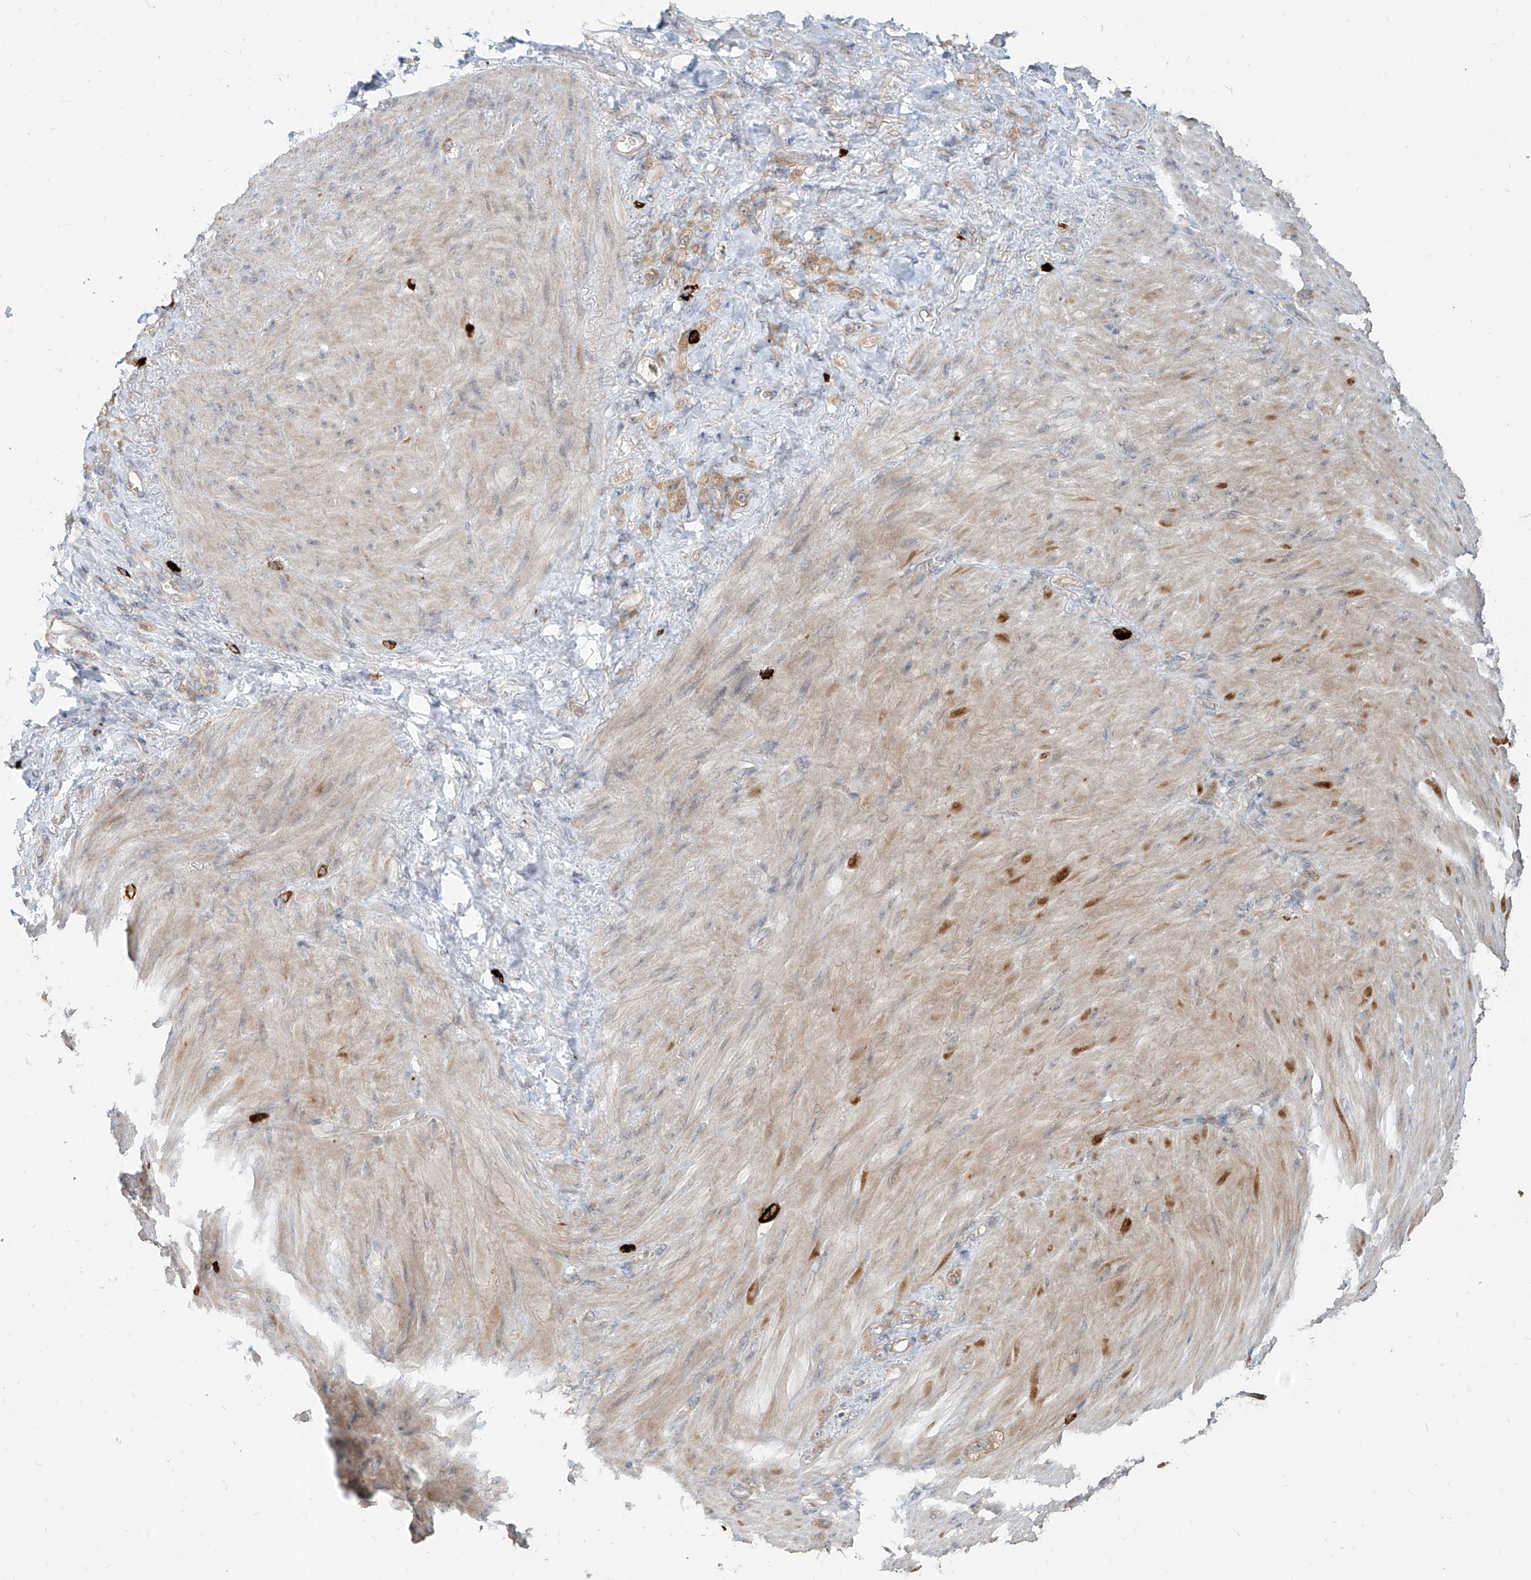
{"staining": {"intensity": "weak", "quantity": "25%-75%", "location": "cytoplasmic/membranous"}, "tissue": "stomach cancer", "cell_type": "Tumor cells", "image_type": "cancer", "snomed": [{"axis": "morphology", "description": "Normal tissue, NOS"}, {"axis": "morphology", "description": "Adenocarcinoma, NOS"}, {"axis": "topography", "description": "Stomach"}], "caption": "A brown stain labels weak cytoplasmic/membranous positivity of a protein in stomach cancer (adenocarcinoma) tumor cells.", "gene": "MTUS2", "patient": {"sex": "male", "age": 82}}